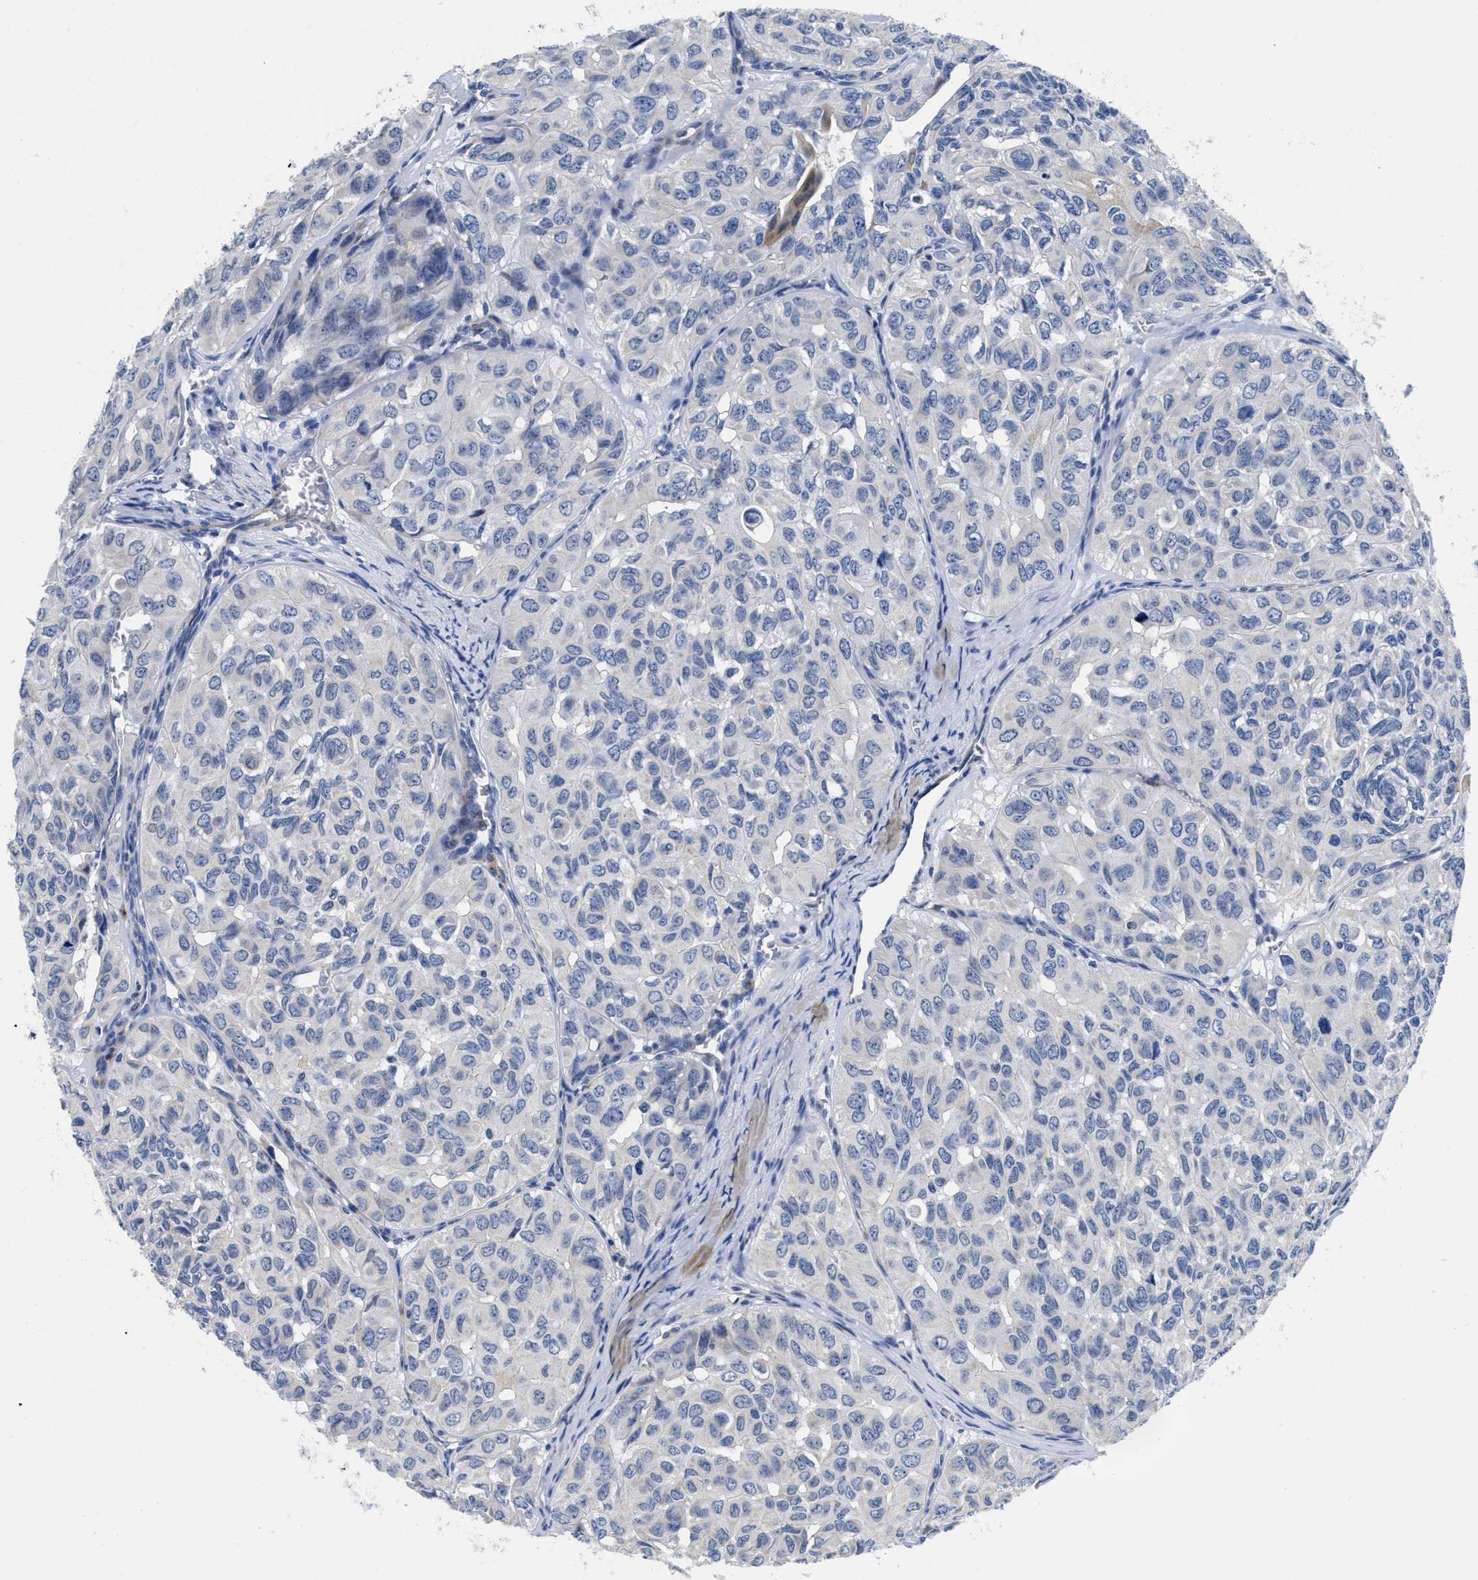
{"staining": {"intensity": "negative", "quantity": "none", "location": "none"}, "tissue": "head and neck cancer", "cell_type": "Tumor cells", "image_type": "cancer", "snomed": [{"axis": "morphology", "description": "Adenocarcinoma, NOS"}, {"axis": "topography", "description": "Salivary gland, NOS"}, {"axis": "topography", "description": "Head-Neck"}], "caption": "Immunohistochemistry (IHC) micrograph of neoplastic tissue: head and neck cancer (adenocarcinoma) stained with DAB (3,3'-diaminobenzidine) shows no significant protein expression in tumor cells. (DAB IHC, high magnification).", "gene": "SLC35F1", "patient": {"sex": "female", "age": 76}}